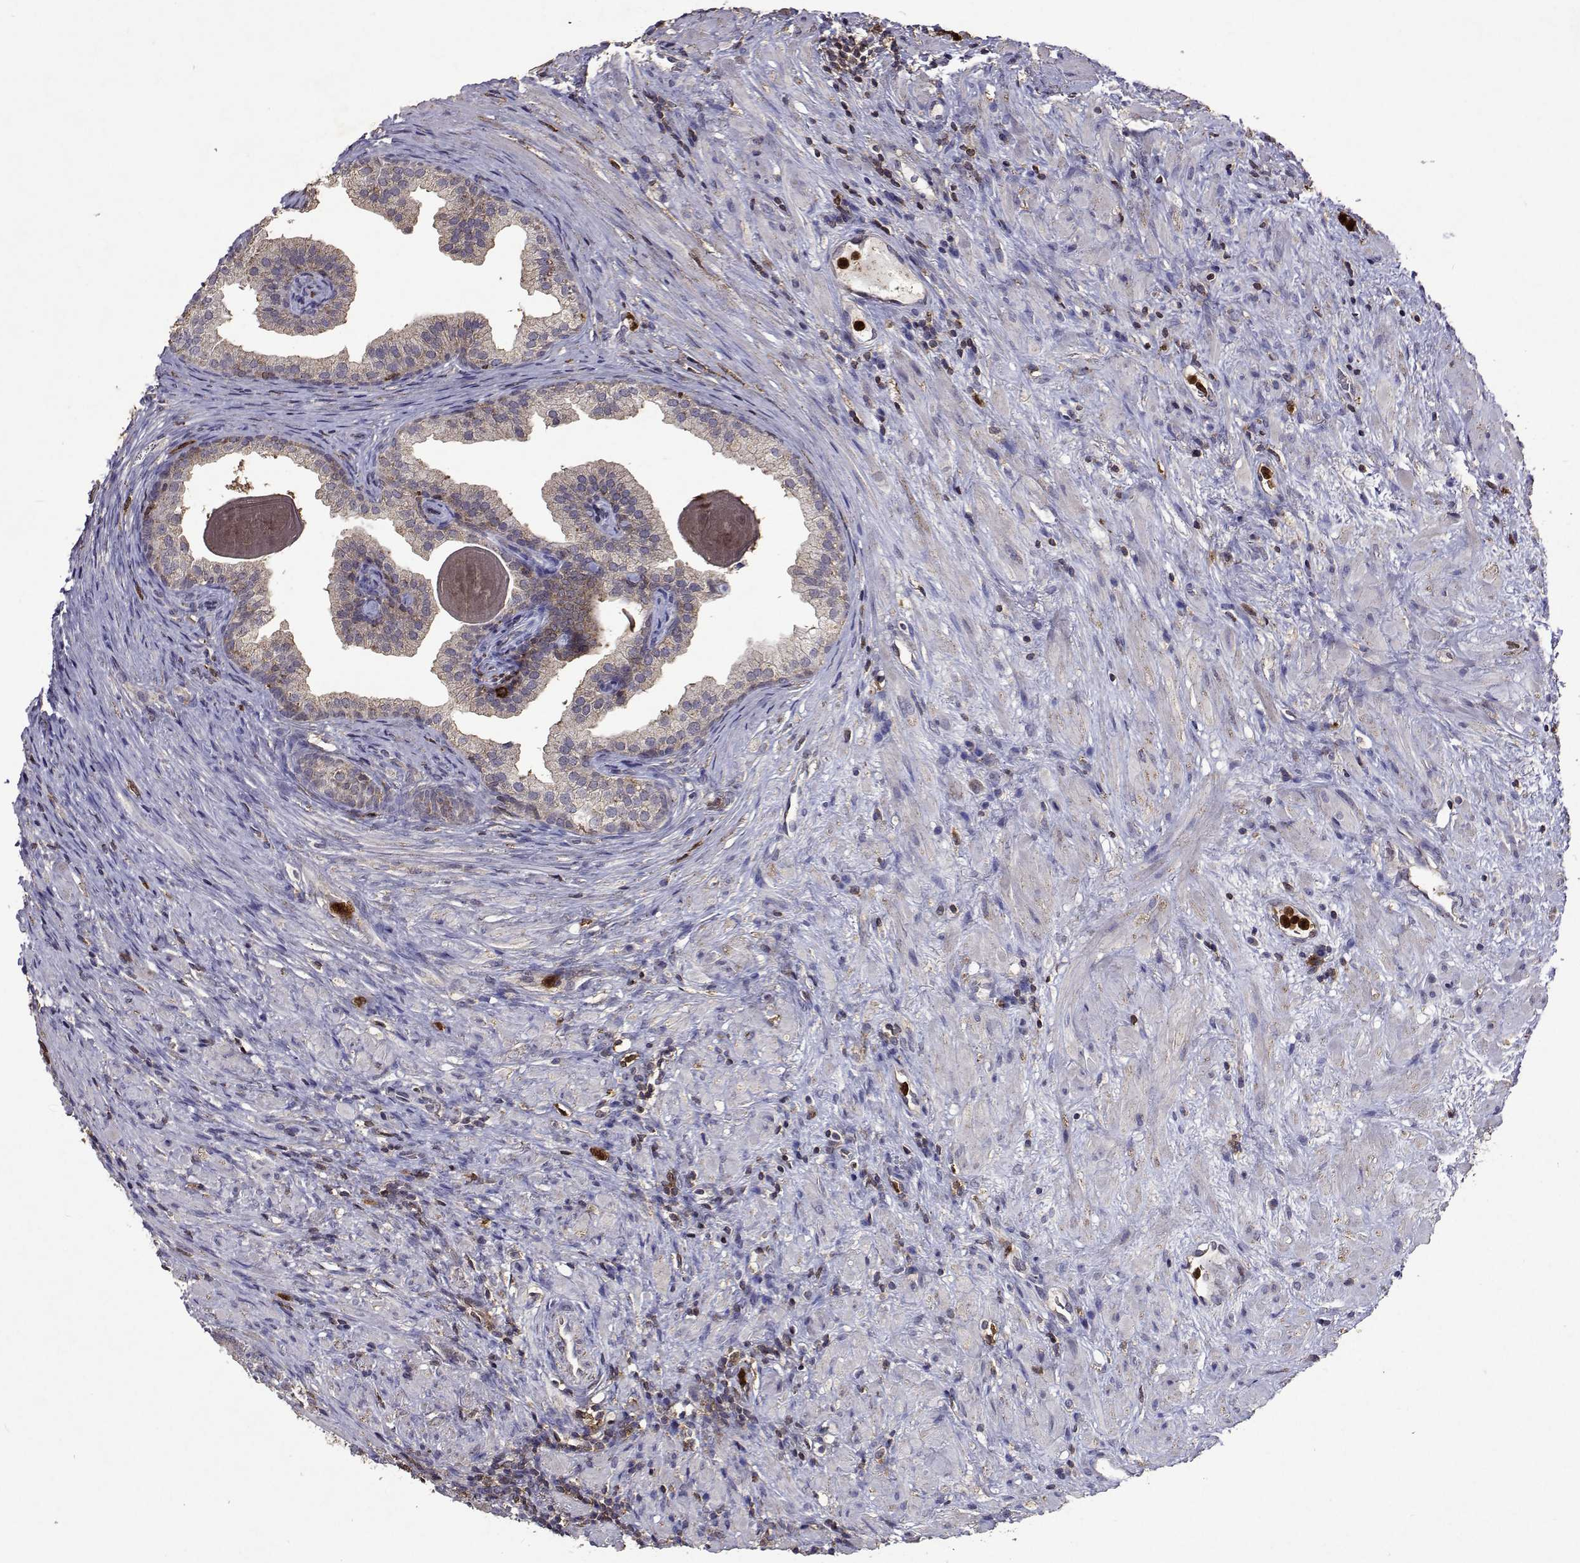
{"staining": {"intensity": "negative", "quantity": "none", "location": "none"}, "tissue": "prostate cancer", "cell_type": "Tumor cells", "image_type": "cancer", "snomed": [{"axis": "morphology", "description": "Adenocarcinoma, Low grade"}, {"axis": "topography", "description": "Prostate and seminal vesicle, NOS"}], "caption": "An image of human low-grade adenocarcinoma (prostate) is negative for staining in tumor cells. (Brightfield microscopy of DAB (3,3'-diaminobenzidine) immunohistochemistry (IHC) at high magnification).", "gene": "APAF1", "patient": {"sex": "male", "age": 71}}